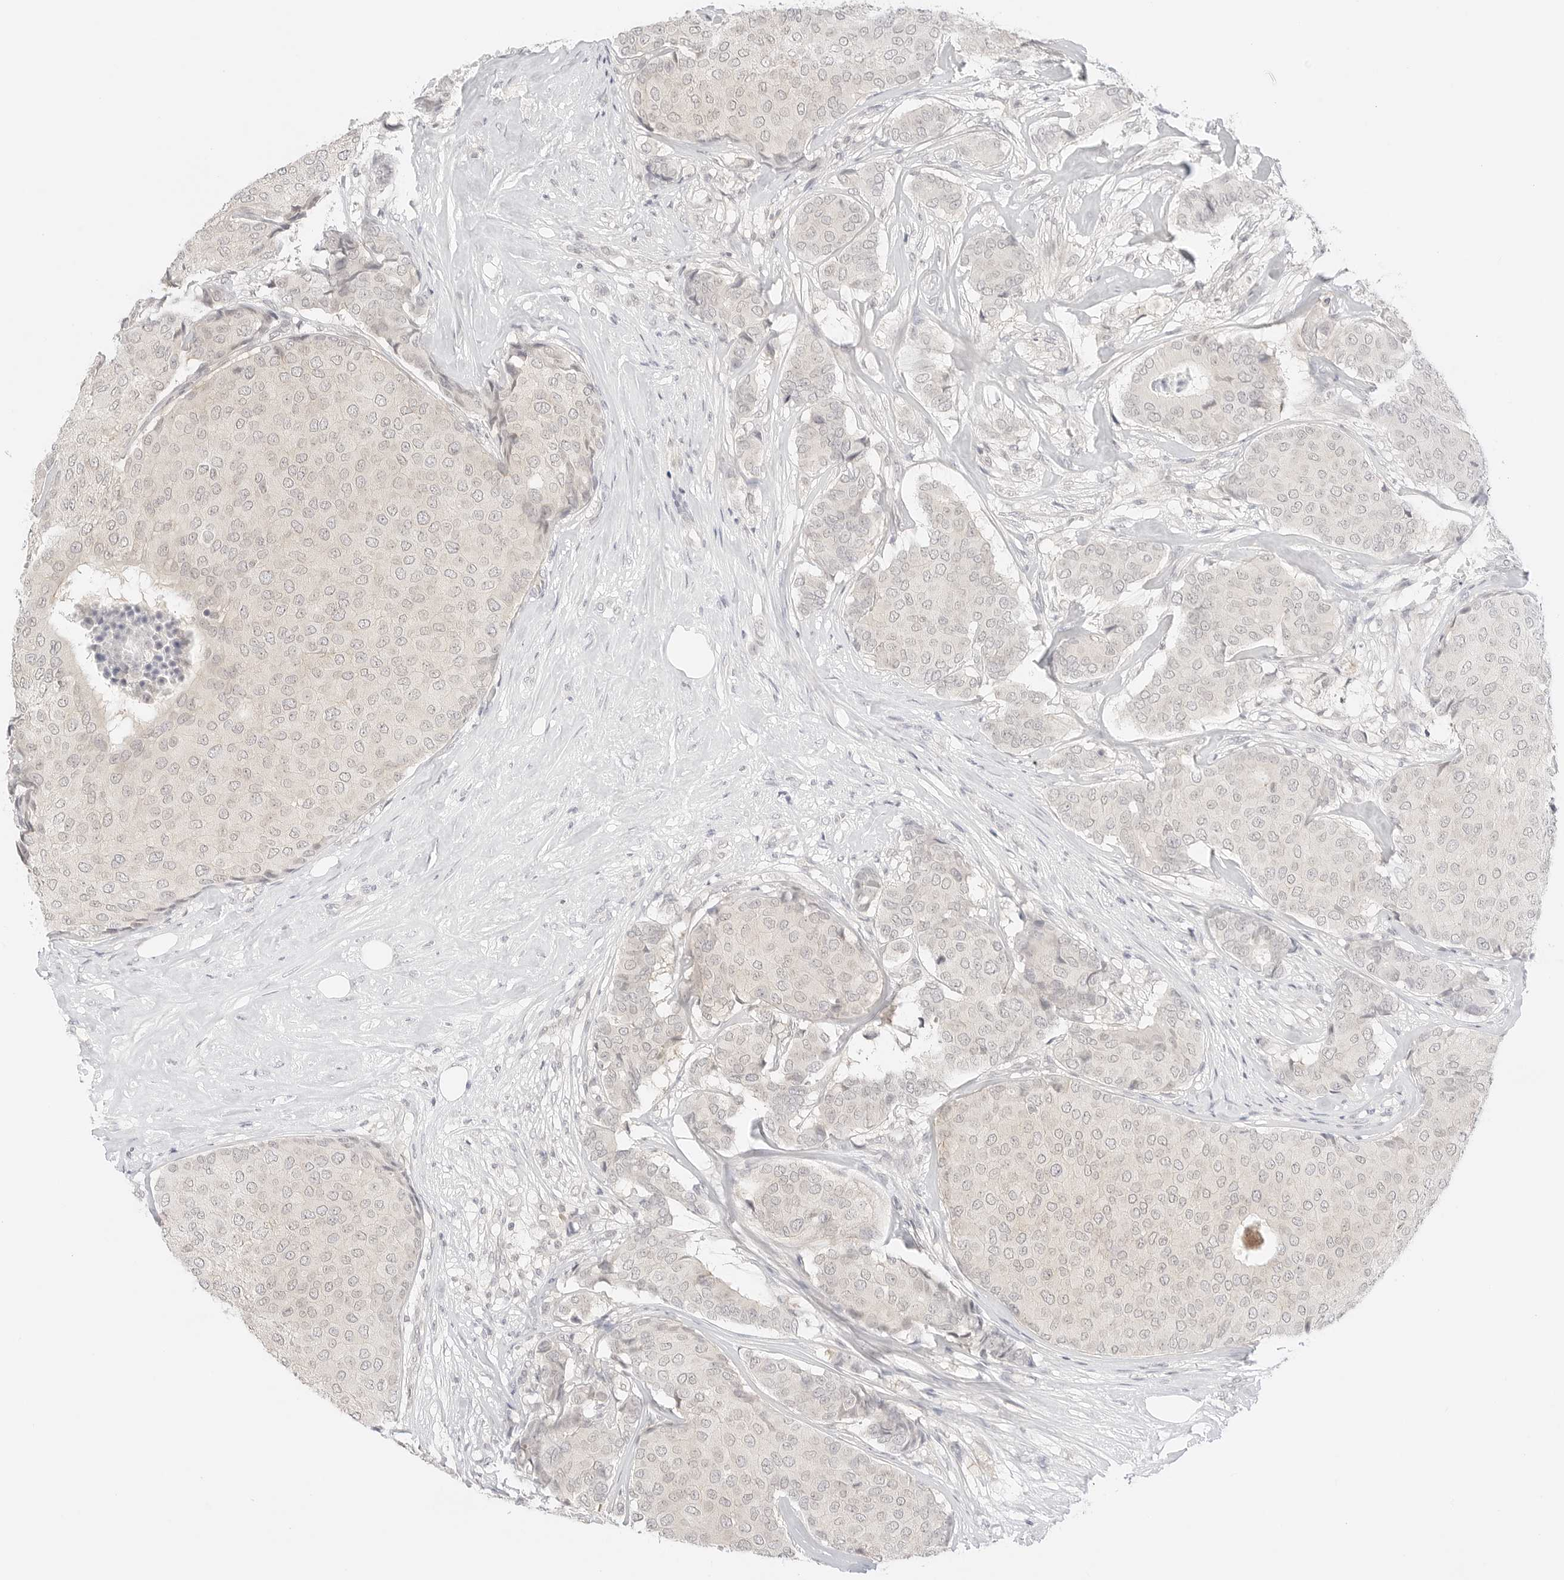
{"staining": {"intensity": "negative", "quantity": "none", "location": "none"}, "tissue": "breast cancer", "cell_type": "Tumor cells", "image_type": "cancer", "snomed": [{"axis": "morphology", "description": "Duct carcinoma"}, {"axis": "topography", "description": "Breast"}], "caption": "The photomicrograph reveals no significant staining in tumor cells of infiltrating ductal carcinoma (breast).", "gene": "GNAS", "patient": {"sex": "female", "age": 75}}